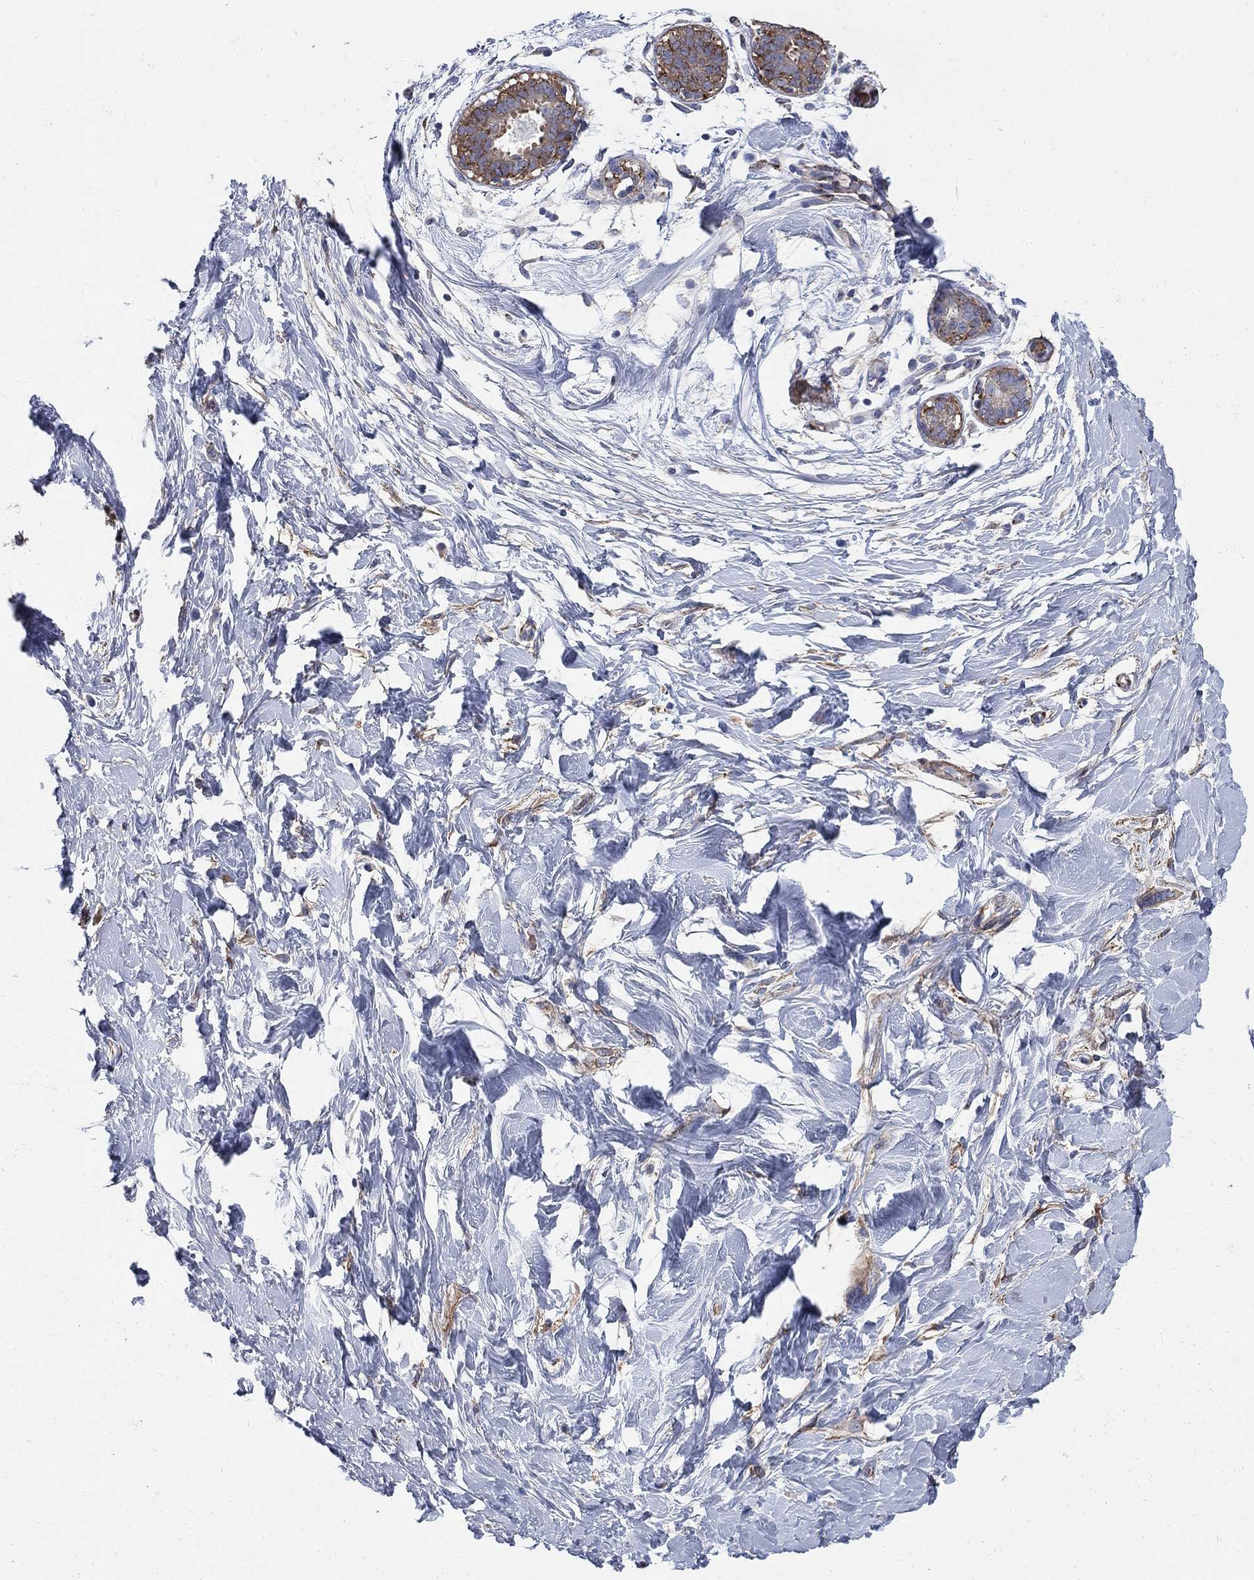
{"staining": {"intensity": "negative", "quantity": "none", "location": "none"}, "tissue": "breast", "cell_type": "Glandular cells", "image_type": "normal", "snomed": [{"axis": "morphology", "description": "Normal tissue, NOS"}, {"axis": "topography", "description": "Breast"}], "caption": "Protein analysis of benign breast demonstrates no significant positivity in glandular cells.", "gene": "SEPTIN8", "patient": {"sex": "female", "age": 37}}